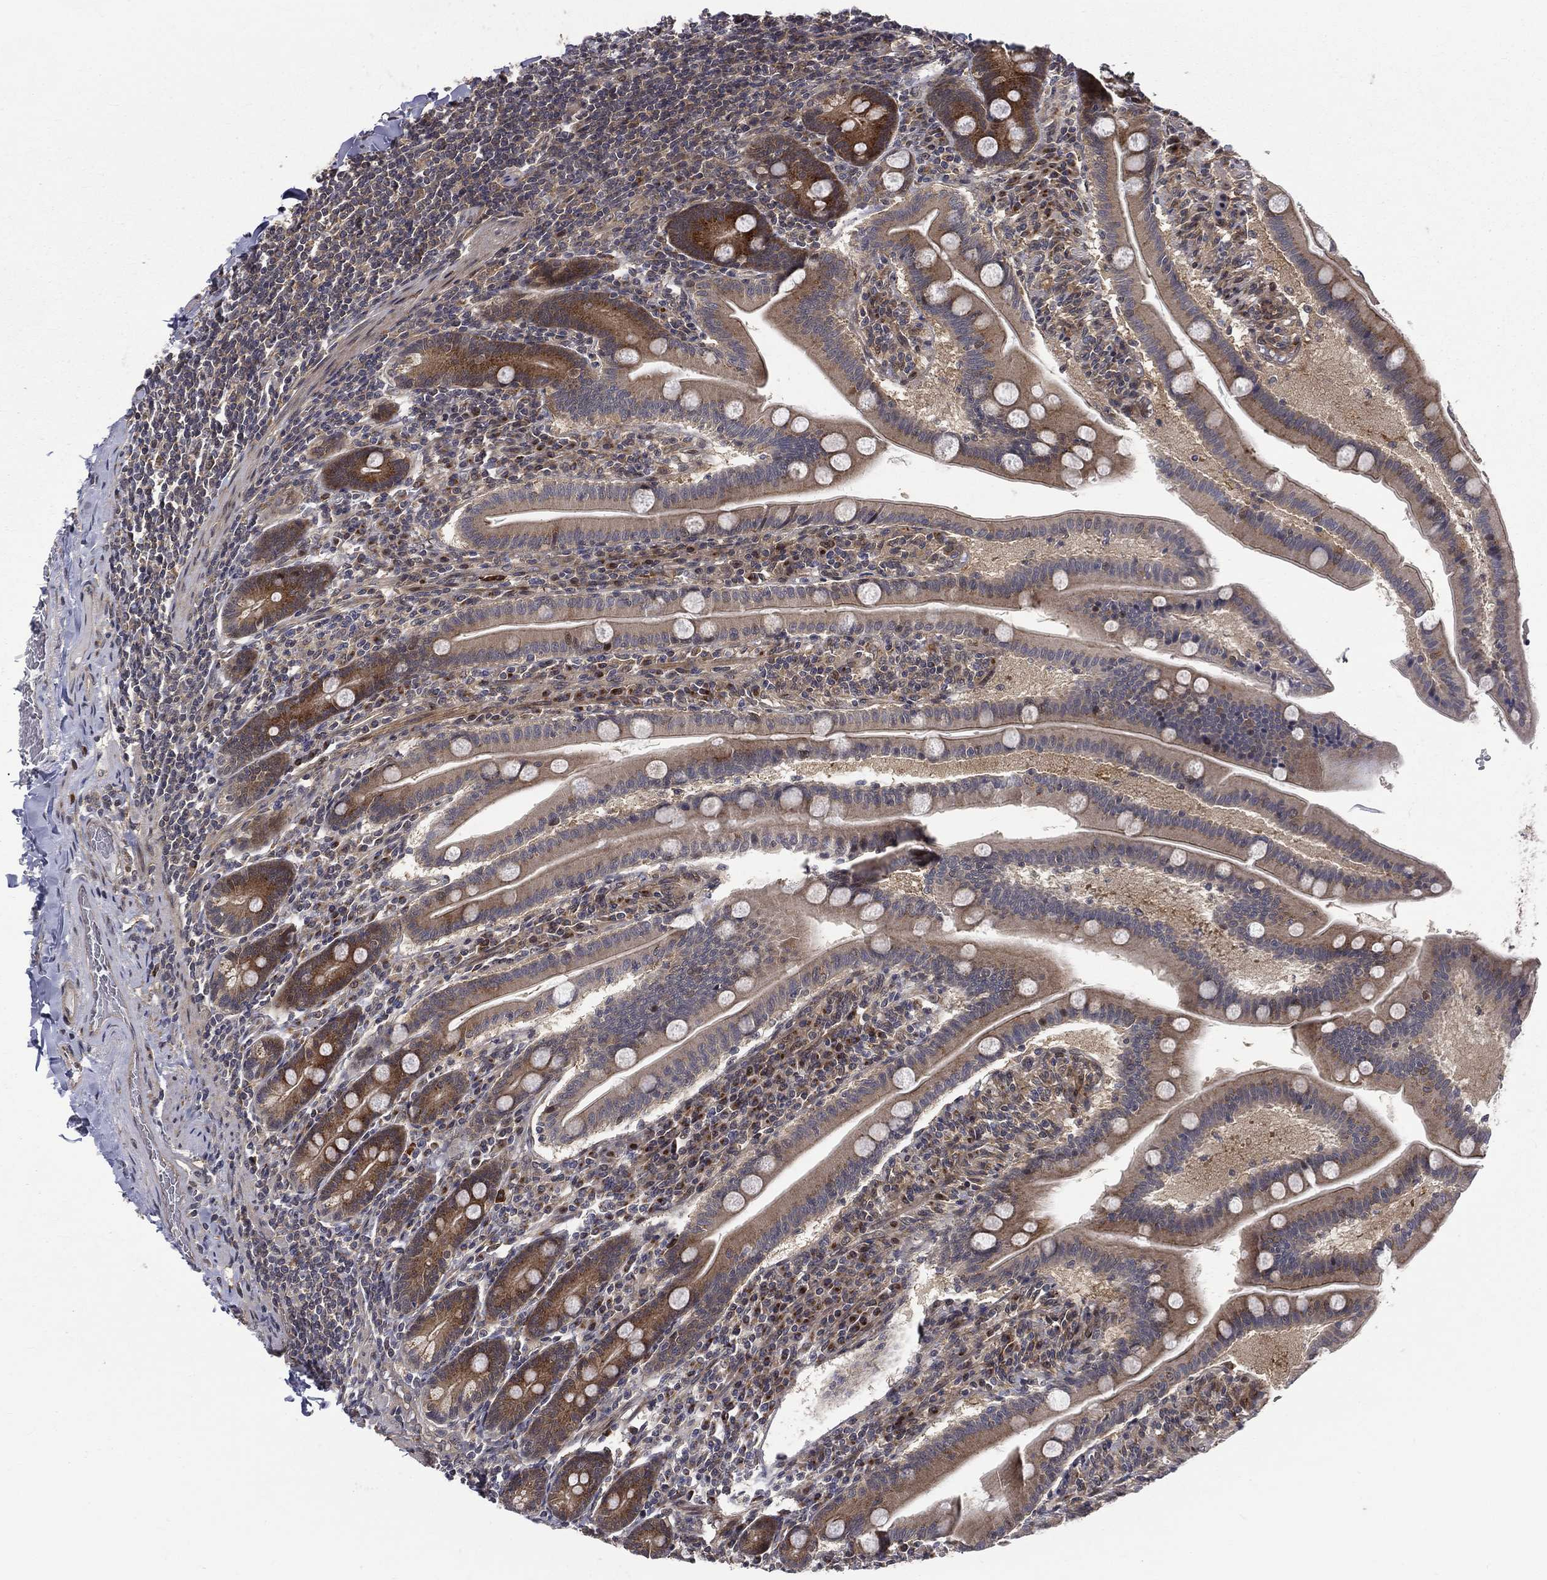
{"staining": {"intensity": "strong", "quantity": "<25%", "location": "cytoplasmic/membranous"}, "tissue": "small intestine", "cell_type": "Glandular cells", "image_type": "normal", "snomed": [{"axis": "morphology", "description": "Normal tissue, NOS"}, {"axis": "topography", "description": "Small intestine"}], "caption": "Small intestine stained for a protein displays strong cytoplasmic/membranous positivity in glandular cells. Nuclei are stained in blue.", "gene": "ARL3", "patient": {"sex": "male", "age": 66}}